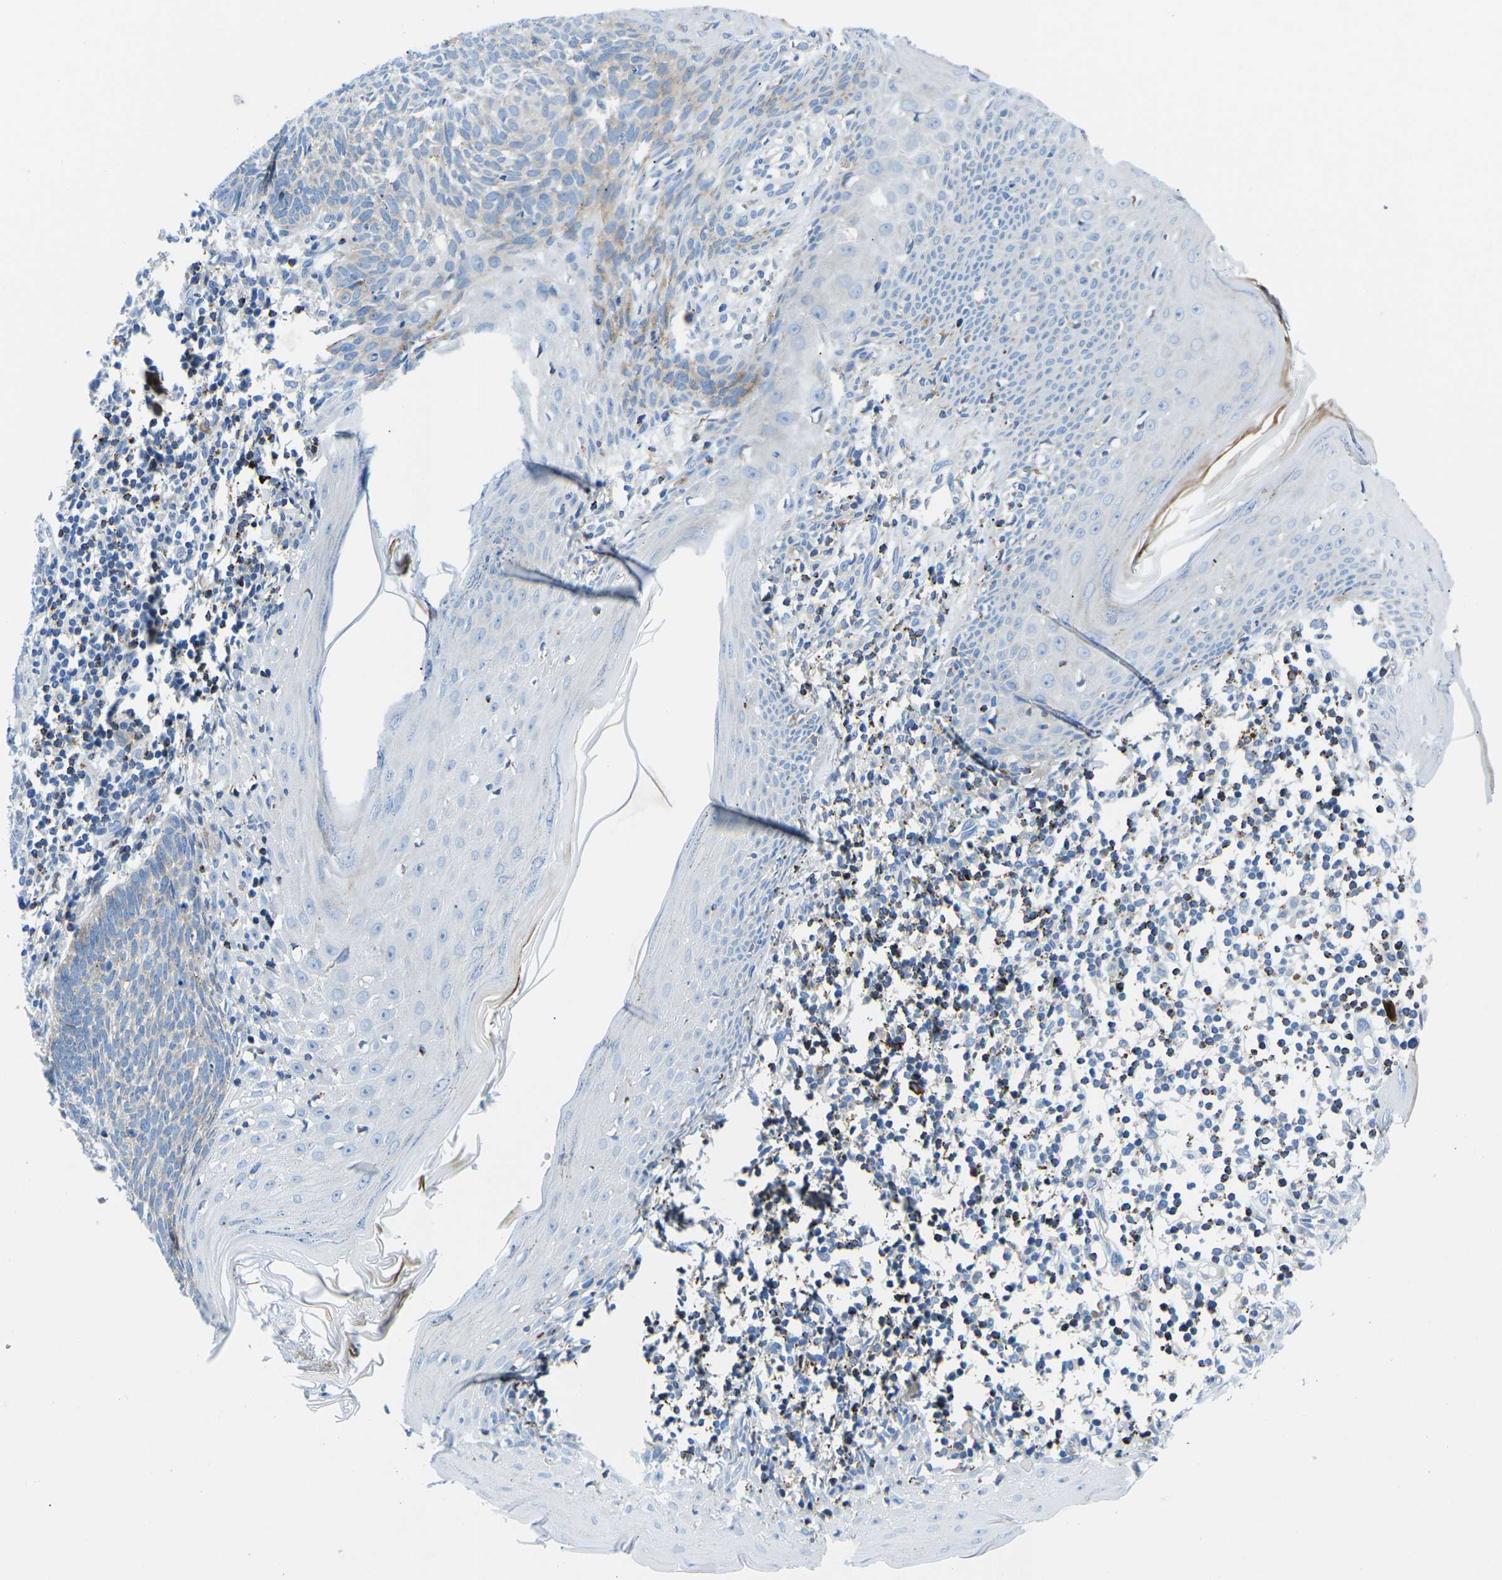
{"staining": {"intensity": "negative", "quantity": "none", "location": "none"}, "tissue": "skin cancer", "cell_type": "Tumor cells", "image_type": "cancer", "snomed": [{"axis": "morphology", "description": "Basal cell carcinoma"}, {"axis": "topography", "description": "Skin"}], "caption": "The photomicrograph demonstrates no significant expression in tumor cells of skin cancer (basal cell carcinoma).", "gene": "MC4R", "patient": {"sex": "male", "age": 60}}